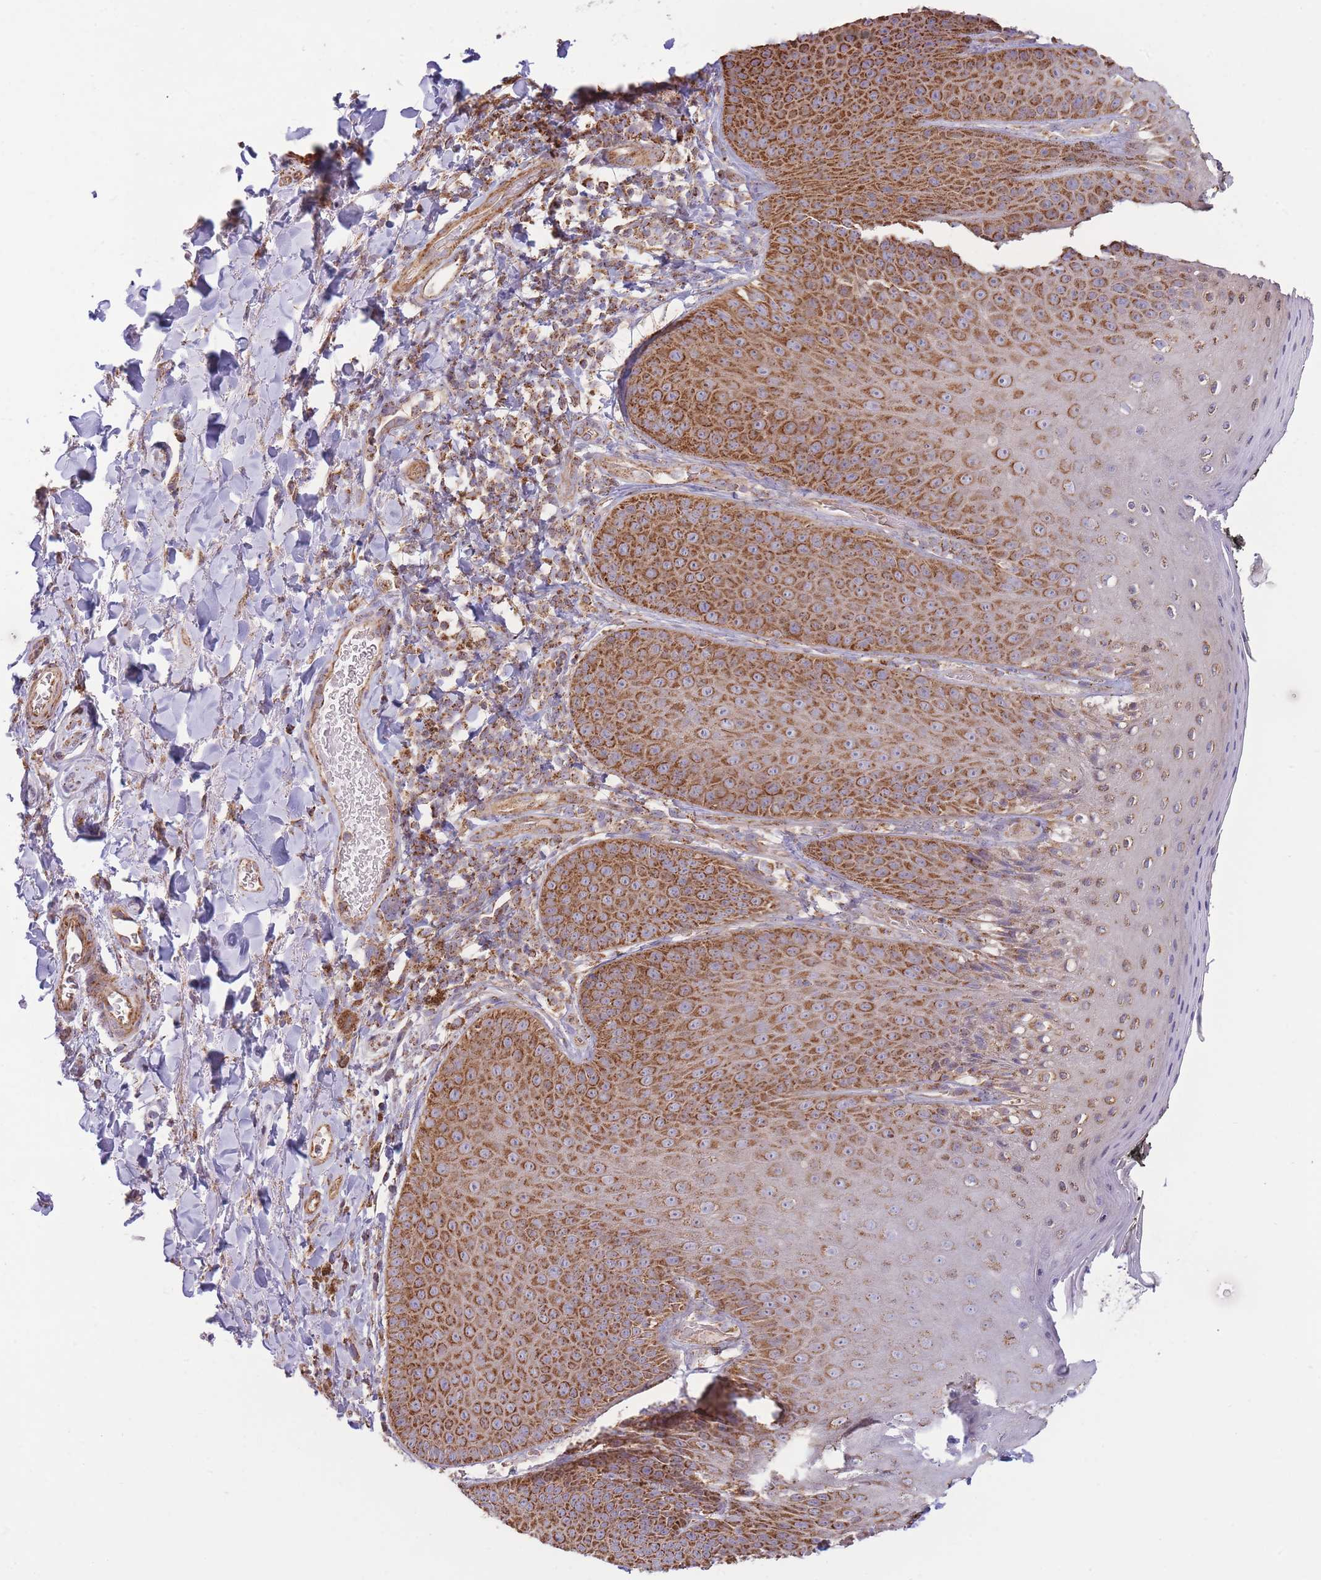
{"staining": {"intensity": "strong", "quantity": ">75%", "location": "cytoplasmic/membranous"}, "tissue": "skin", "cell_type": "Epidermal cells", "image_type": "normal", "snomed": [{"axis": "morphology", "description": "Normal tissue, NOS"}, {"axis": "topography", "description": "Anal"}, {"axis": "topography", "description": "Peripheral nerve tissue"}], "caption": "IHC photomicrograph of normal skin: human skin stained using immunohistochemistry reveals high levels of strong protein expression localized specifically in the cytoplasmic/membranous of epidermal cells, appearing as a cytoplasmic/membranous brown color.", "gene": "KIF16B", "patient": {"sex": "male", "age": 53}}